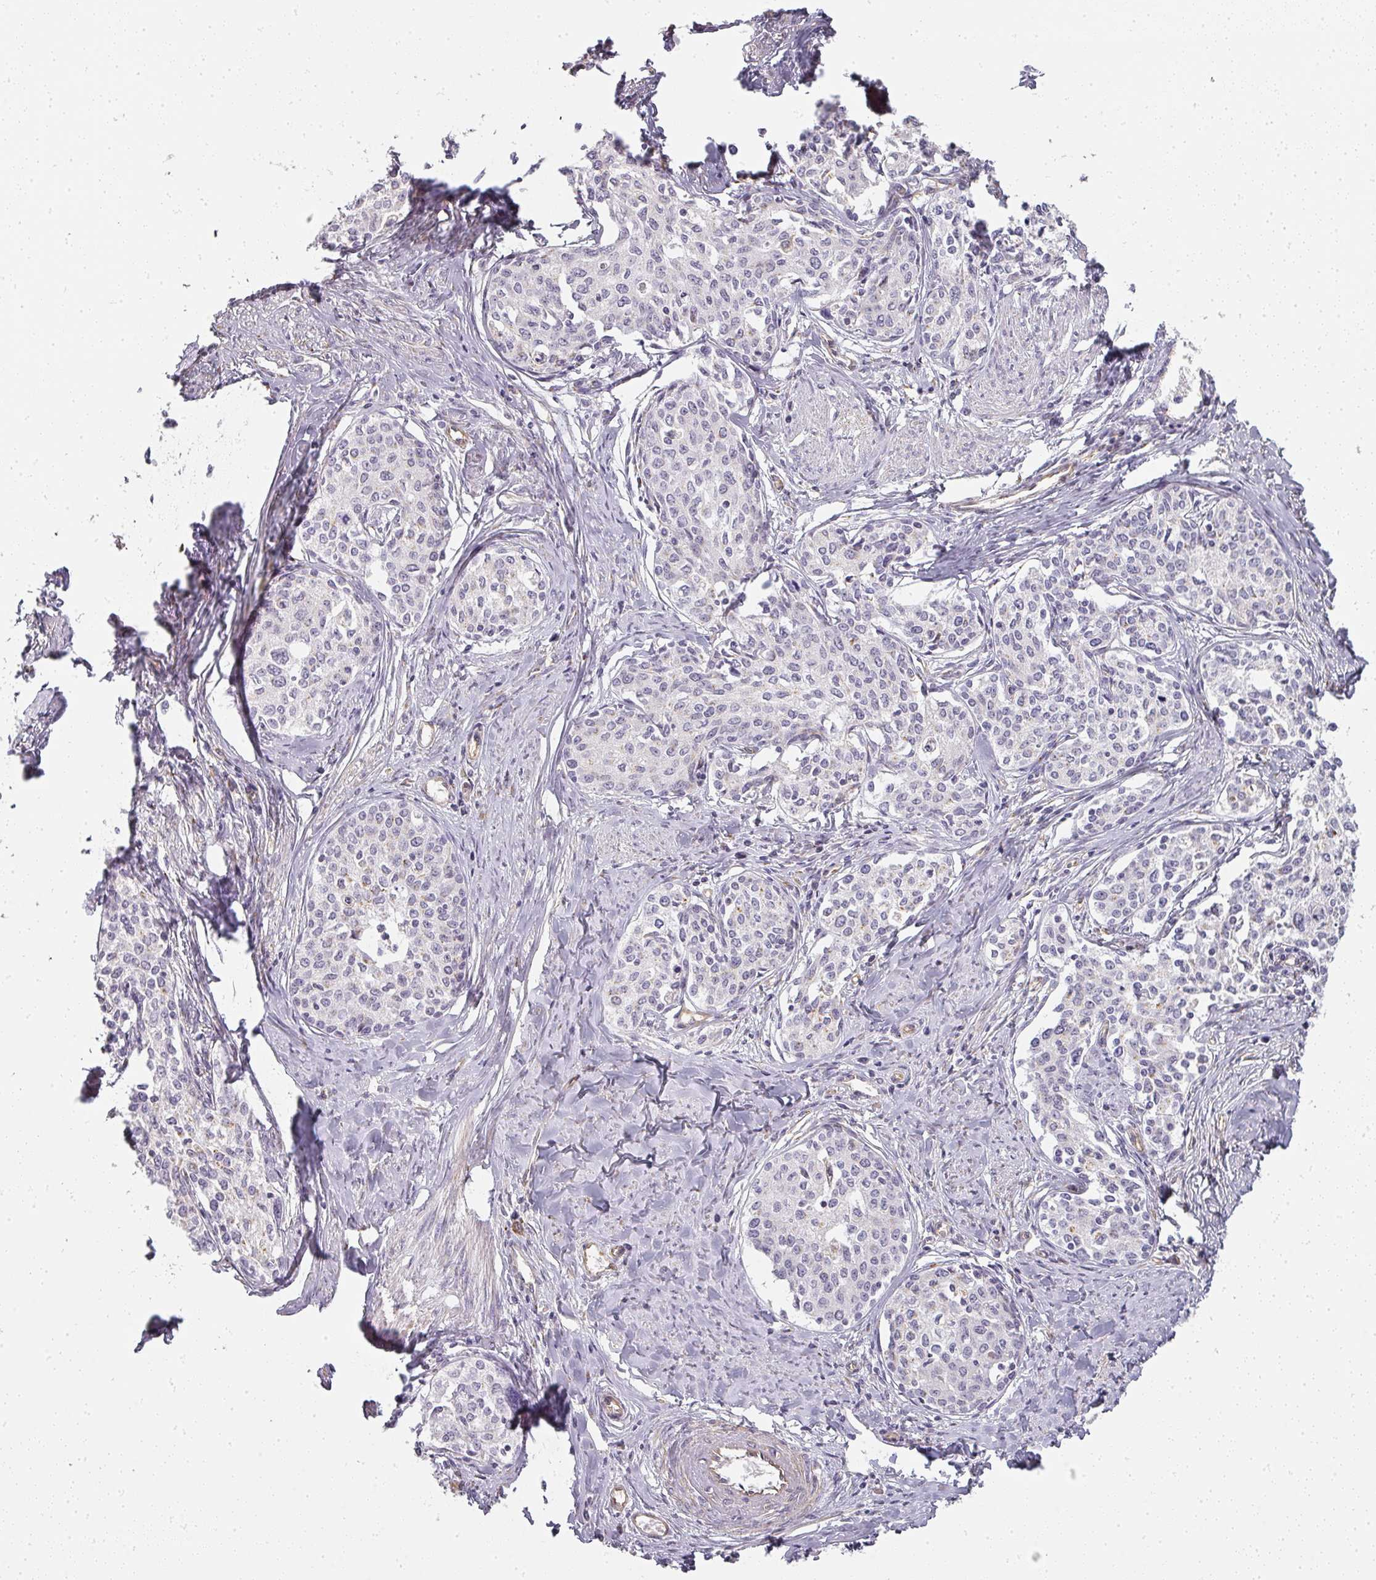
{"staining": {"intensity": "negative", "quantity": "none", "location": "none"}, "tissue": "cervical cancer", "cell_type": "Tumor cells", "image_type": "cancer", "snomed": [{"axis": "morphology", "description": "Squamous cell carcinoma, NOS"}, {"axis": "morphology", "description": "Adenocarcinoma, NOS"}, {"axis": "topography", "description": "Cervix"}], "caption": "Immunohistochemistry (IHC) histopathology image of human cervical adenocarcinoma stained for a protein (brown), which shows no expression in tumor cells.", "gene": "ATP8B2", "patient": {"sex": "female", "age": 52}}